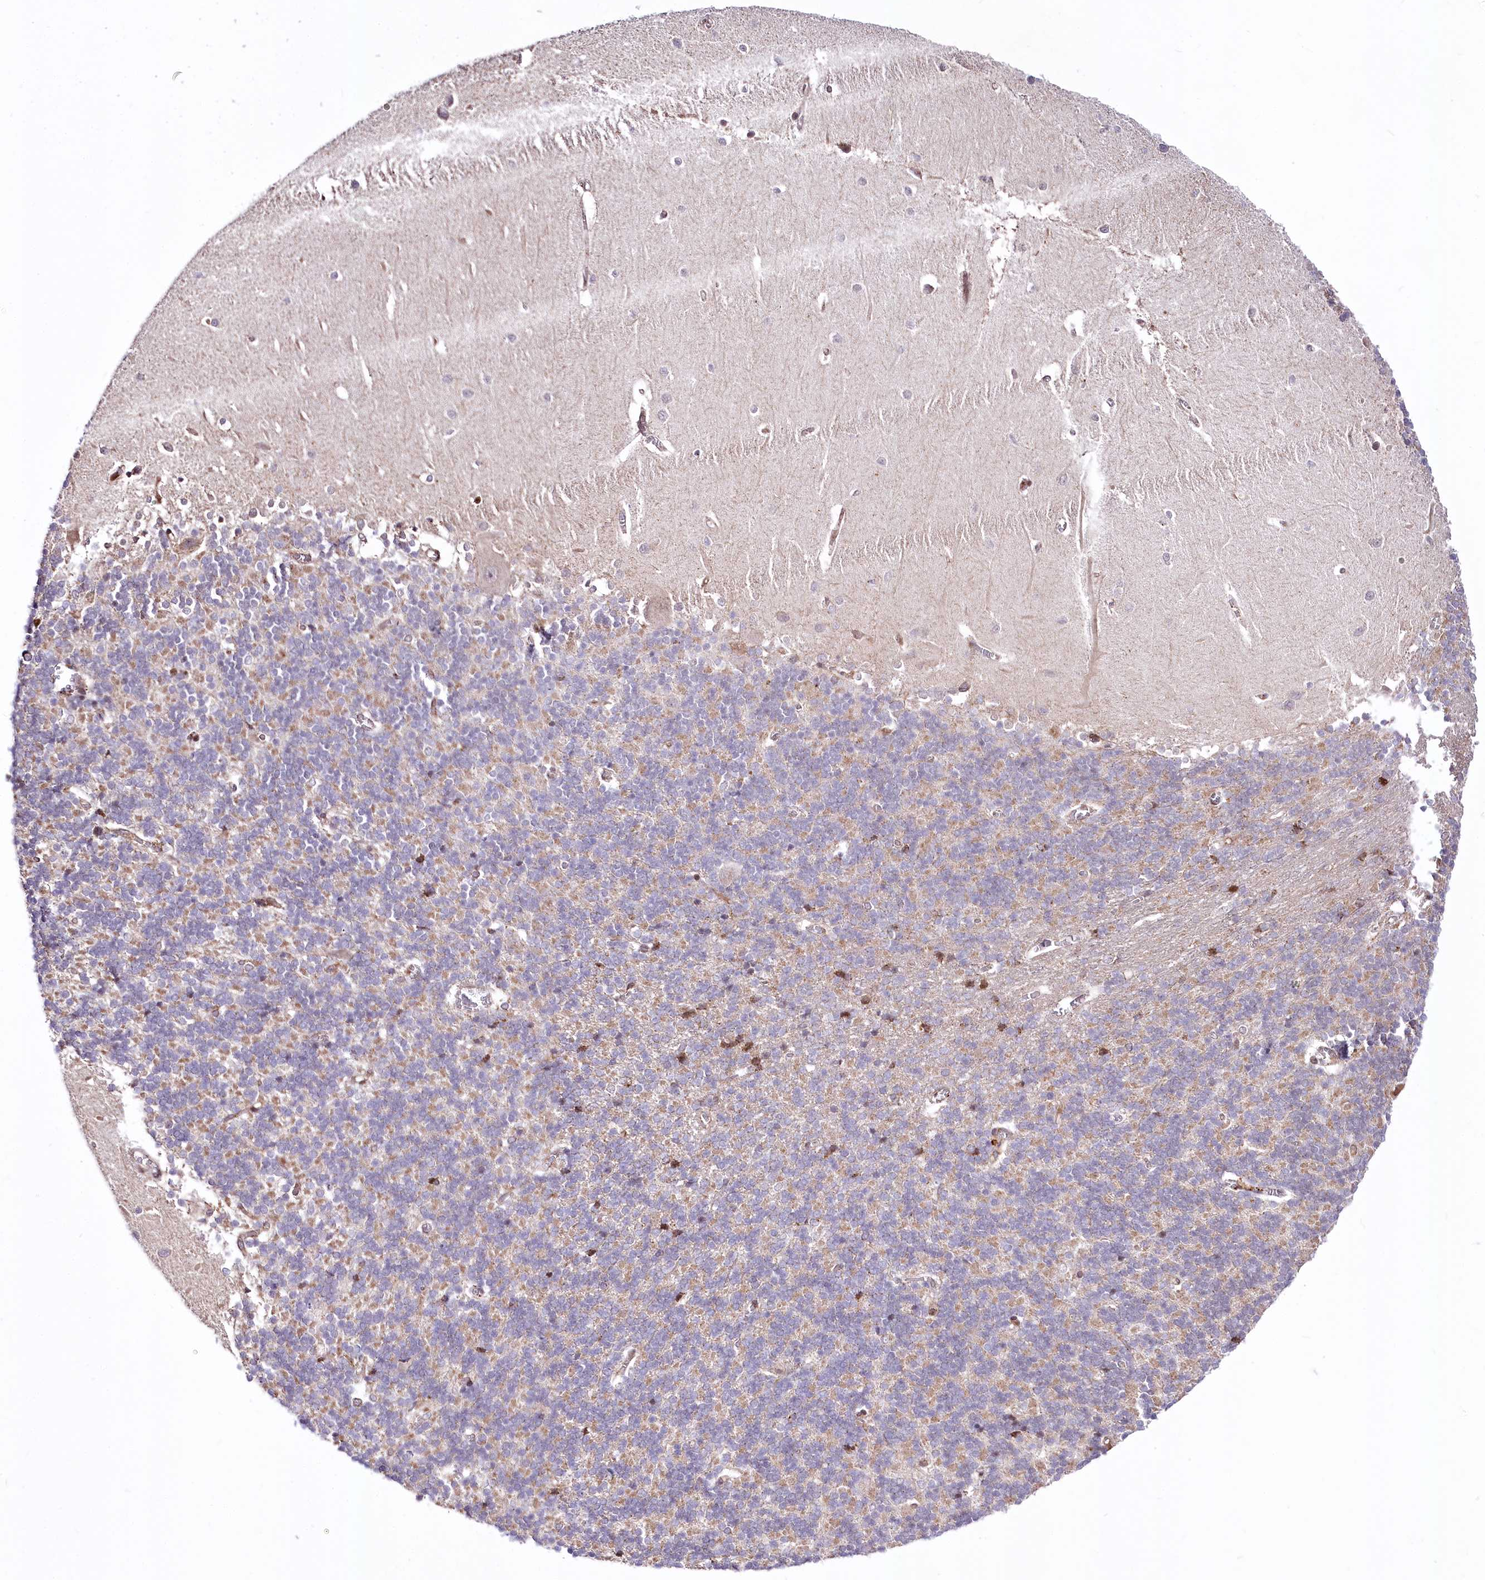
{"staining": {"intensity": "weak", "quantity": "<25%", "location": "cytoplasmic/membranous"}, "tissue": "cerebellum", "cell_type": "Cells in granular layer", "image_type": "normal", "snomed": [{"axis": "morphology", "description": "Normal tissue, NOS"}, {"axis": "topography", "description": "Cerebellum"}], "caption": "Image shows no significant protein staining in cells in granular layer of benign cerebellum. (DAB IHC visualized using brightfield microscopy, high magnification).", "gene": "ZFYVE27", "patient": {"sex": "male", "age": 37}}